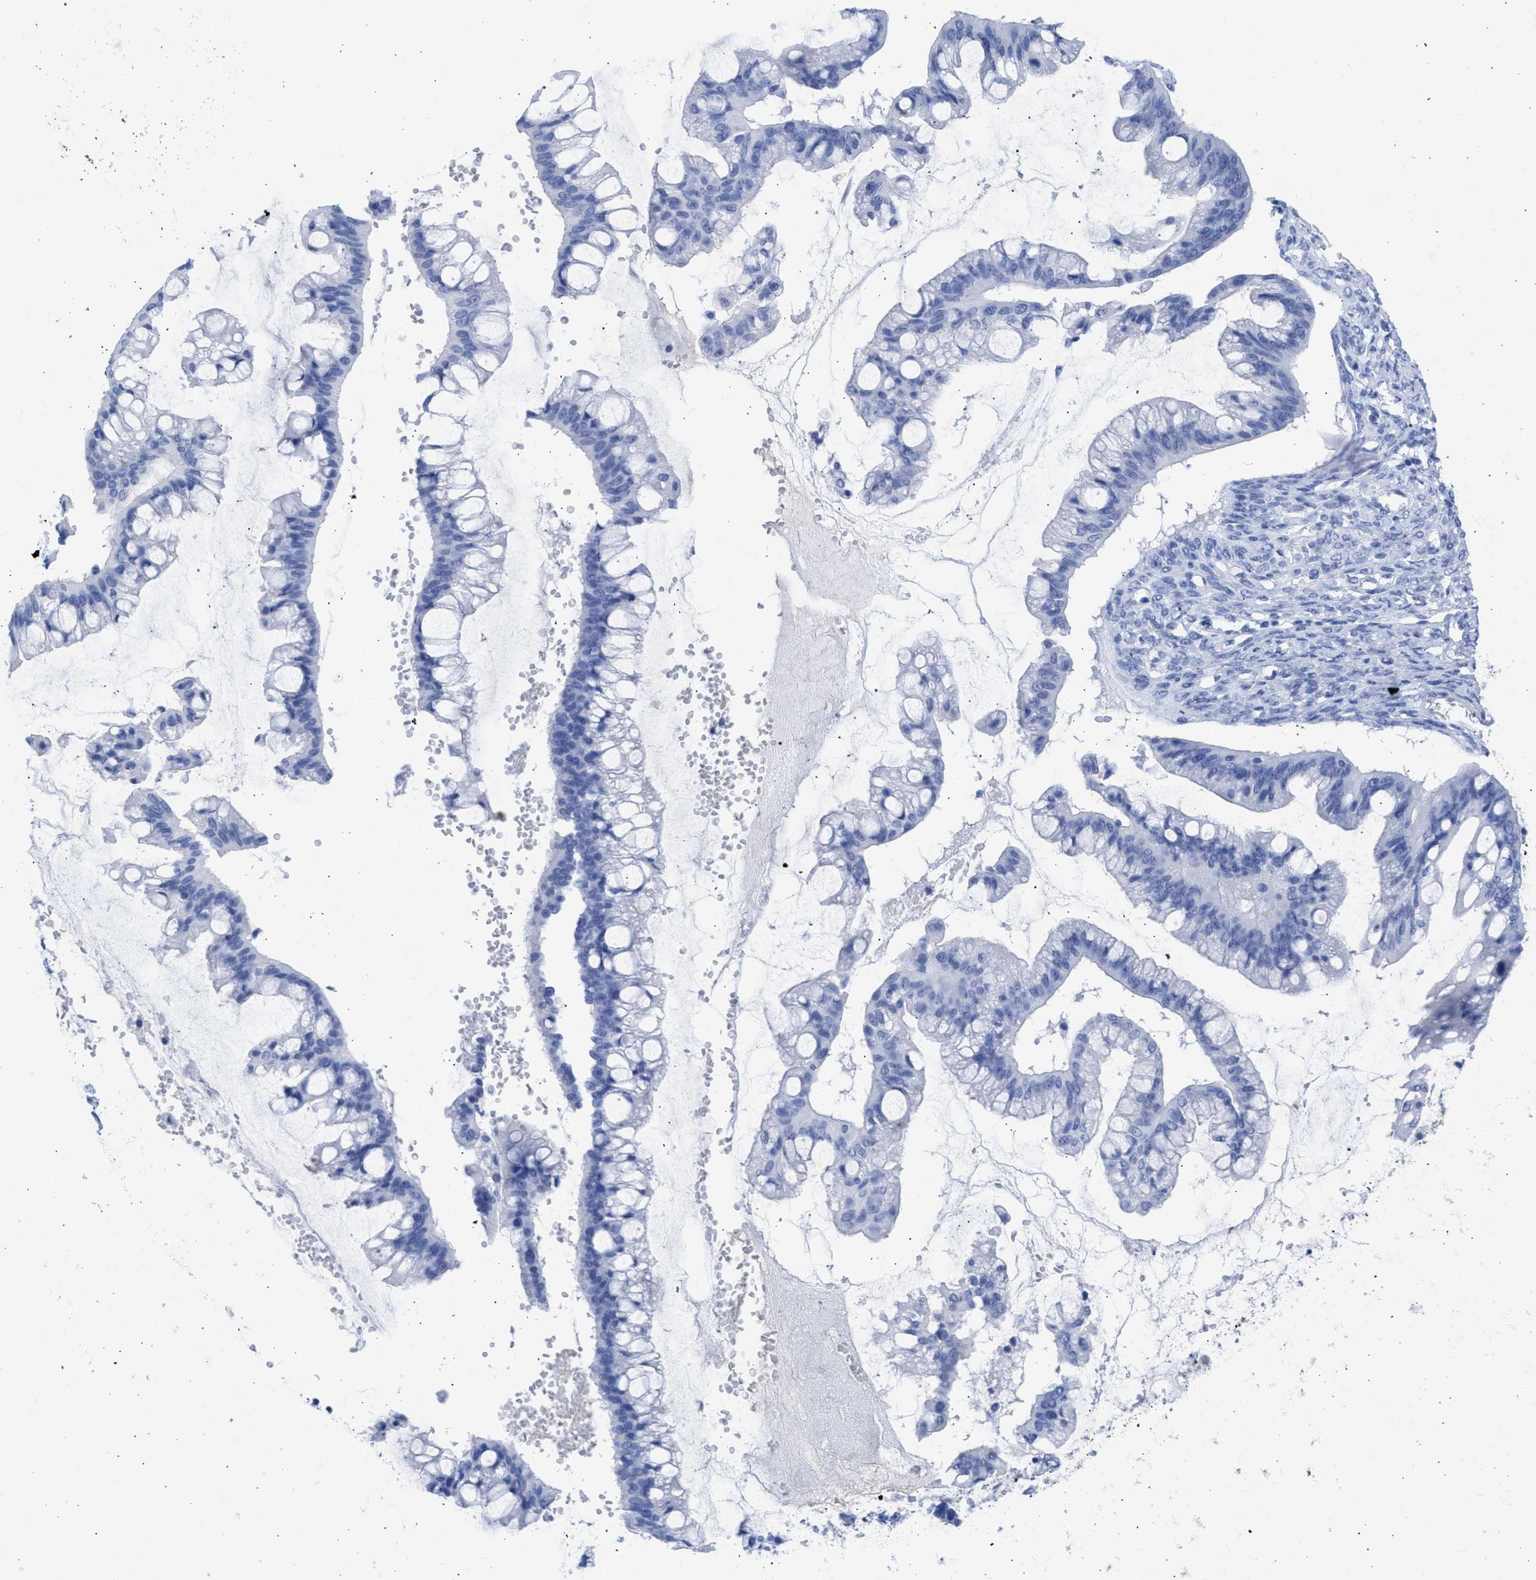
{"staining": {"intensity": "negative", "quantity": "none", "location": "none"}, "tissue": "ovarian cancer", "cell_type": "Tumor cells", "image_type": "cancer", "snomed": [{"axis": "morphology", "description": "Cystadenocarcinoma, mucinous, NOS"}, {"axis": "topography", "description": "Ovary"}], "caption": "An image of human mucinous cystadenocarcinoma (ovarian) is negative for staining in tumor cells. (DAB immunohistochemistry (IHC) with hematoxylin counter stain).", "gene": "RSPH1", "patient": {"sex": "female", "age": 73}}